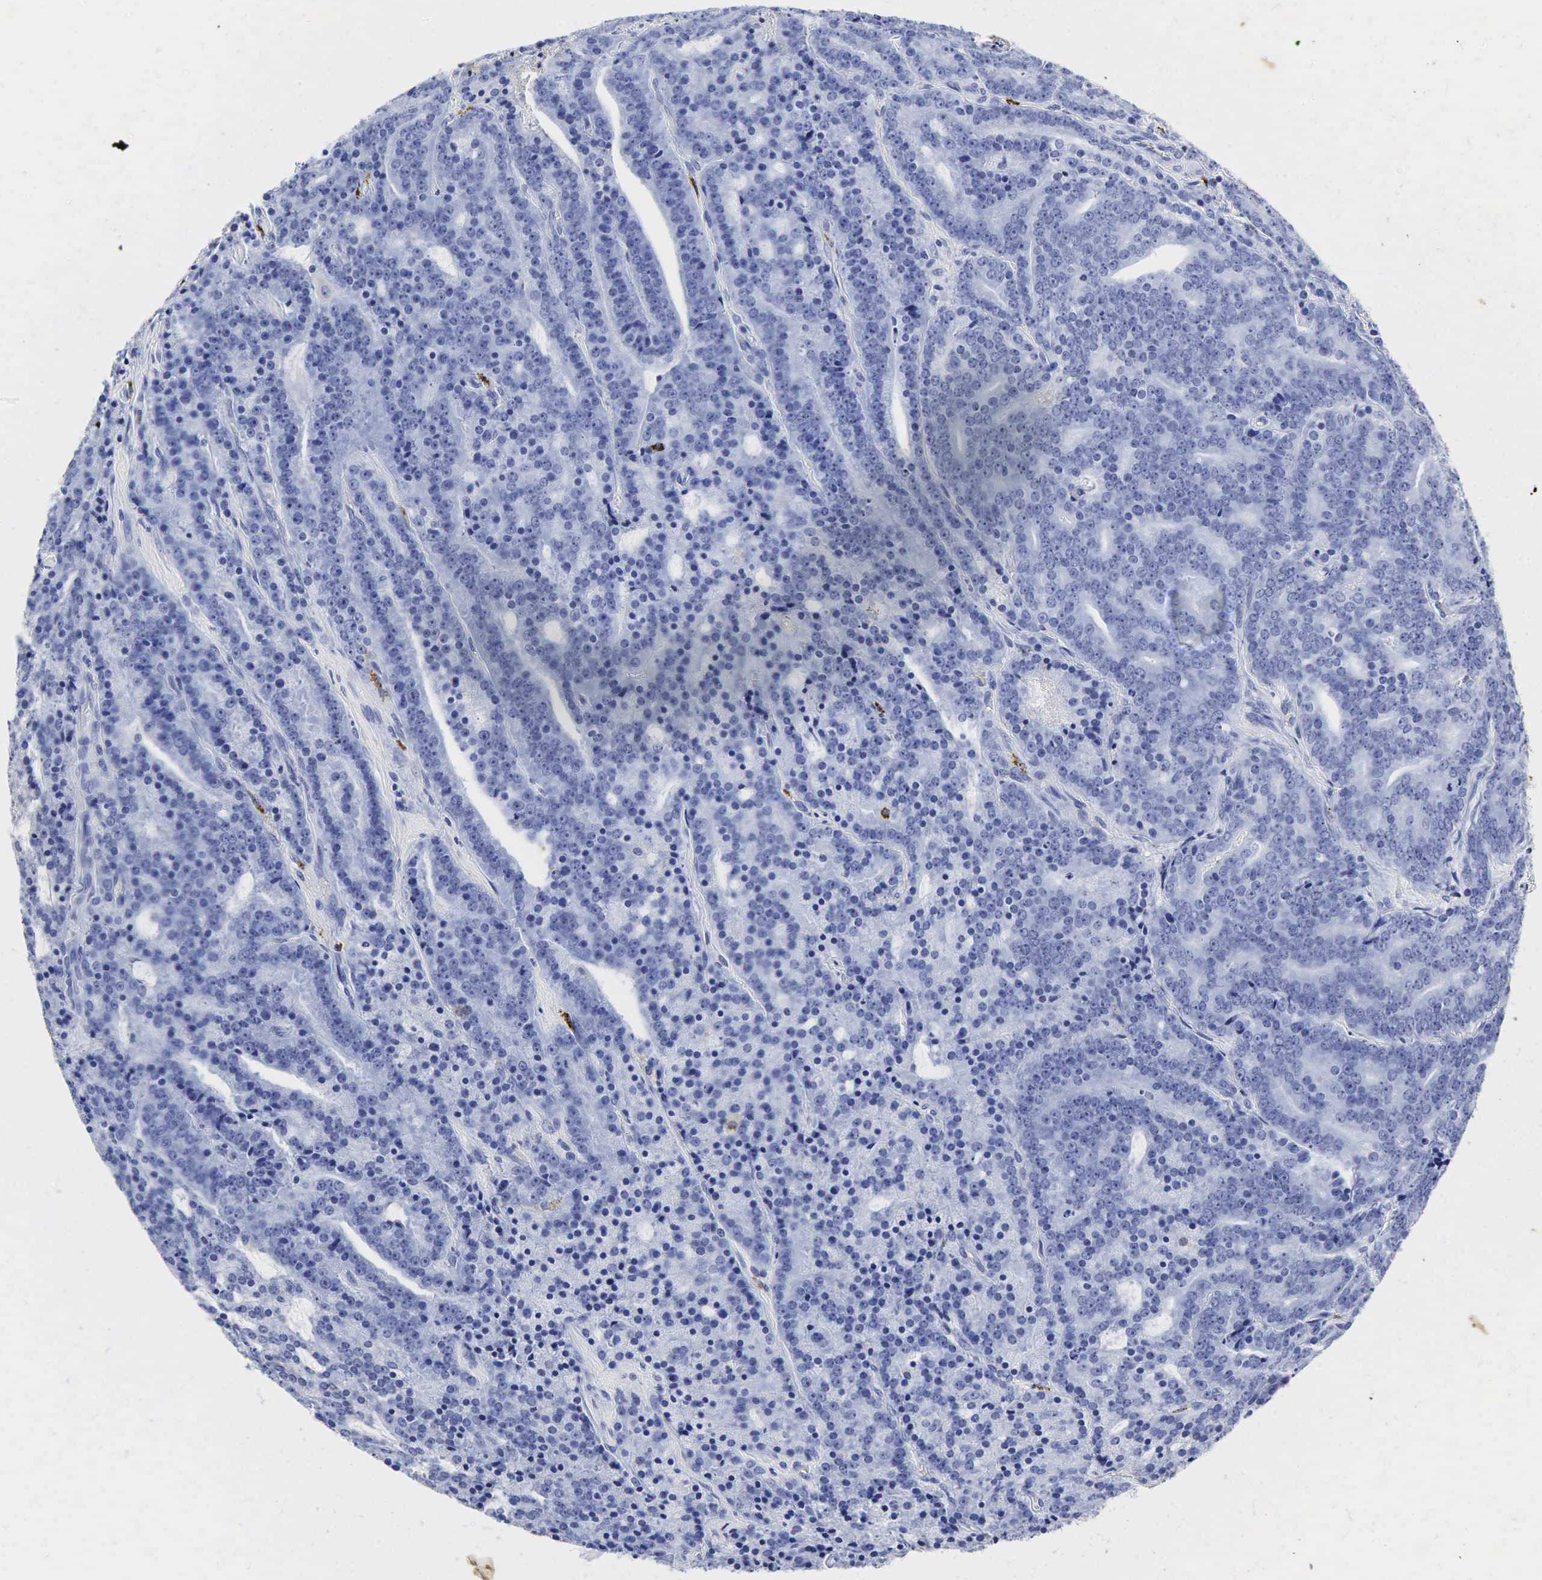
{"staining": {"intensity": "negative", "quantity": "none", "location": "none"}, "tissue": "prostate cancer", "cell_type": "Tumor cells", "image_type": "cancer", "snomed": [{"axis": "morphology", "description": "Adenocarcinoma, Medium grade"}, {"axis": "topography", "description": "Prostate"}], "caption": "The micrograph demonstrates no staining of tumor cells in prostate cancer (medium-grade adenocarcinoma).", "gene": "LYZ", "patient": {"sex": "male", "age": 65}}